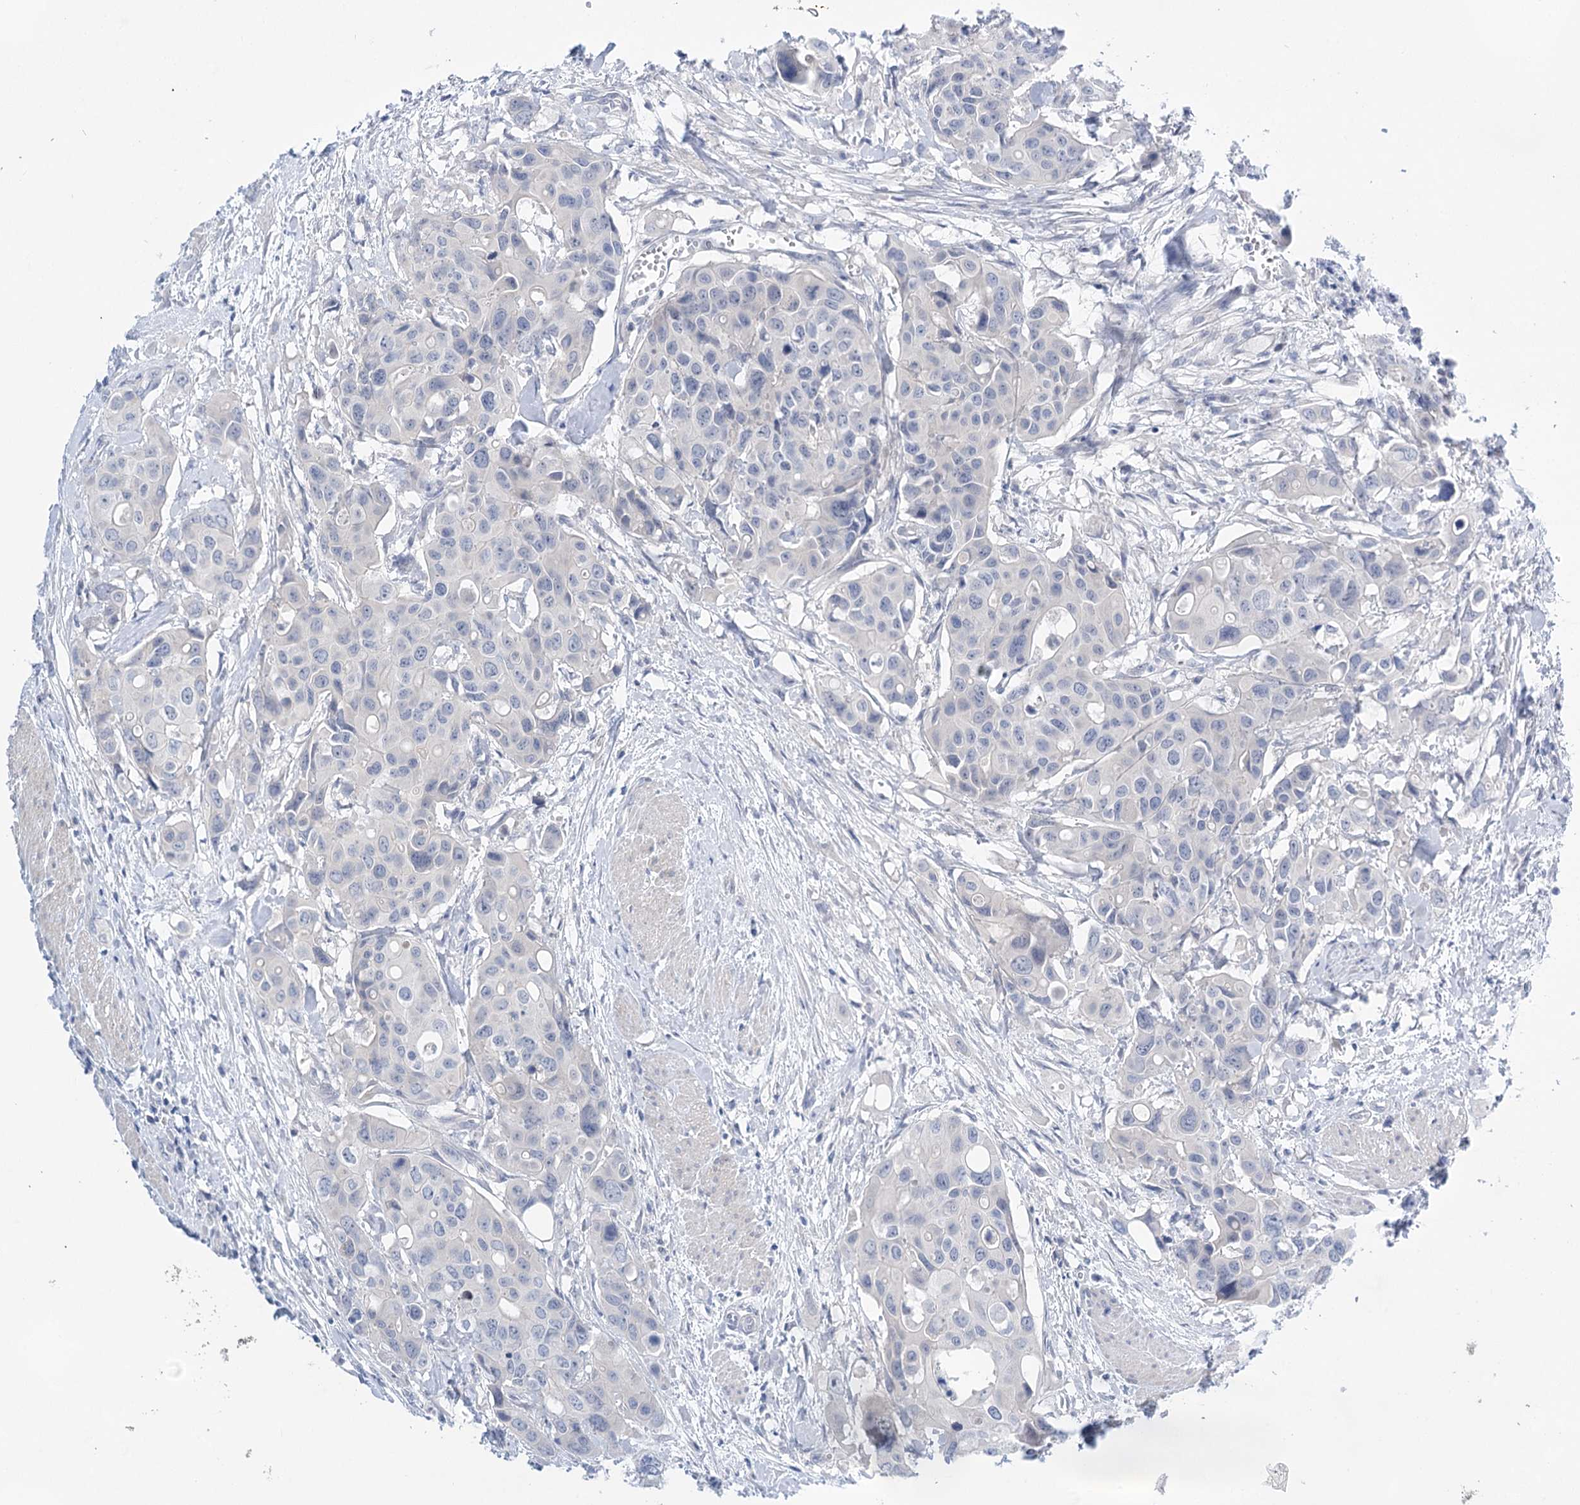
{"staining": {"intensity": "negative", "quantity": "none", "location": "none"}, "tissue": "colorectal cancer", "cell_type": "Tumor cells", "image_type": "cancer", "snomed": [{"axis": "morphology", "description": "Adenocarcinoma, NOS"}, {"axis": "topography", "description": "Colon"}], "caption": "DAB (3,3'-diaminobenzidine) immunohistochemical staining of colorectal cancer (adenocarcinoma) exhibits no significant positivity in tumor cells. (Brightfield microscopy of DAB immunohistochemistry at high magnification).", "gene": "LALBA", "patient": {"sex": "male", "age": 77}}